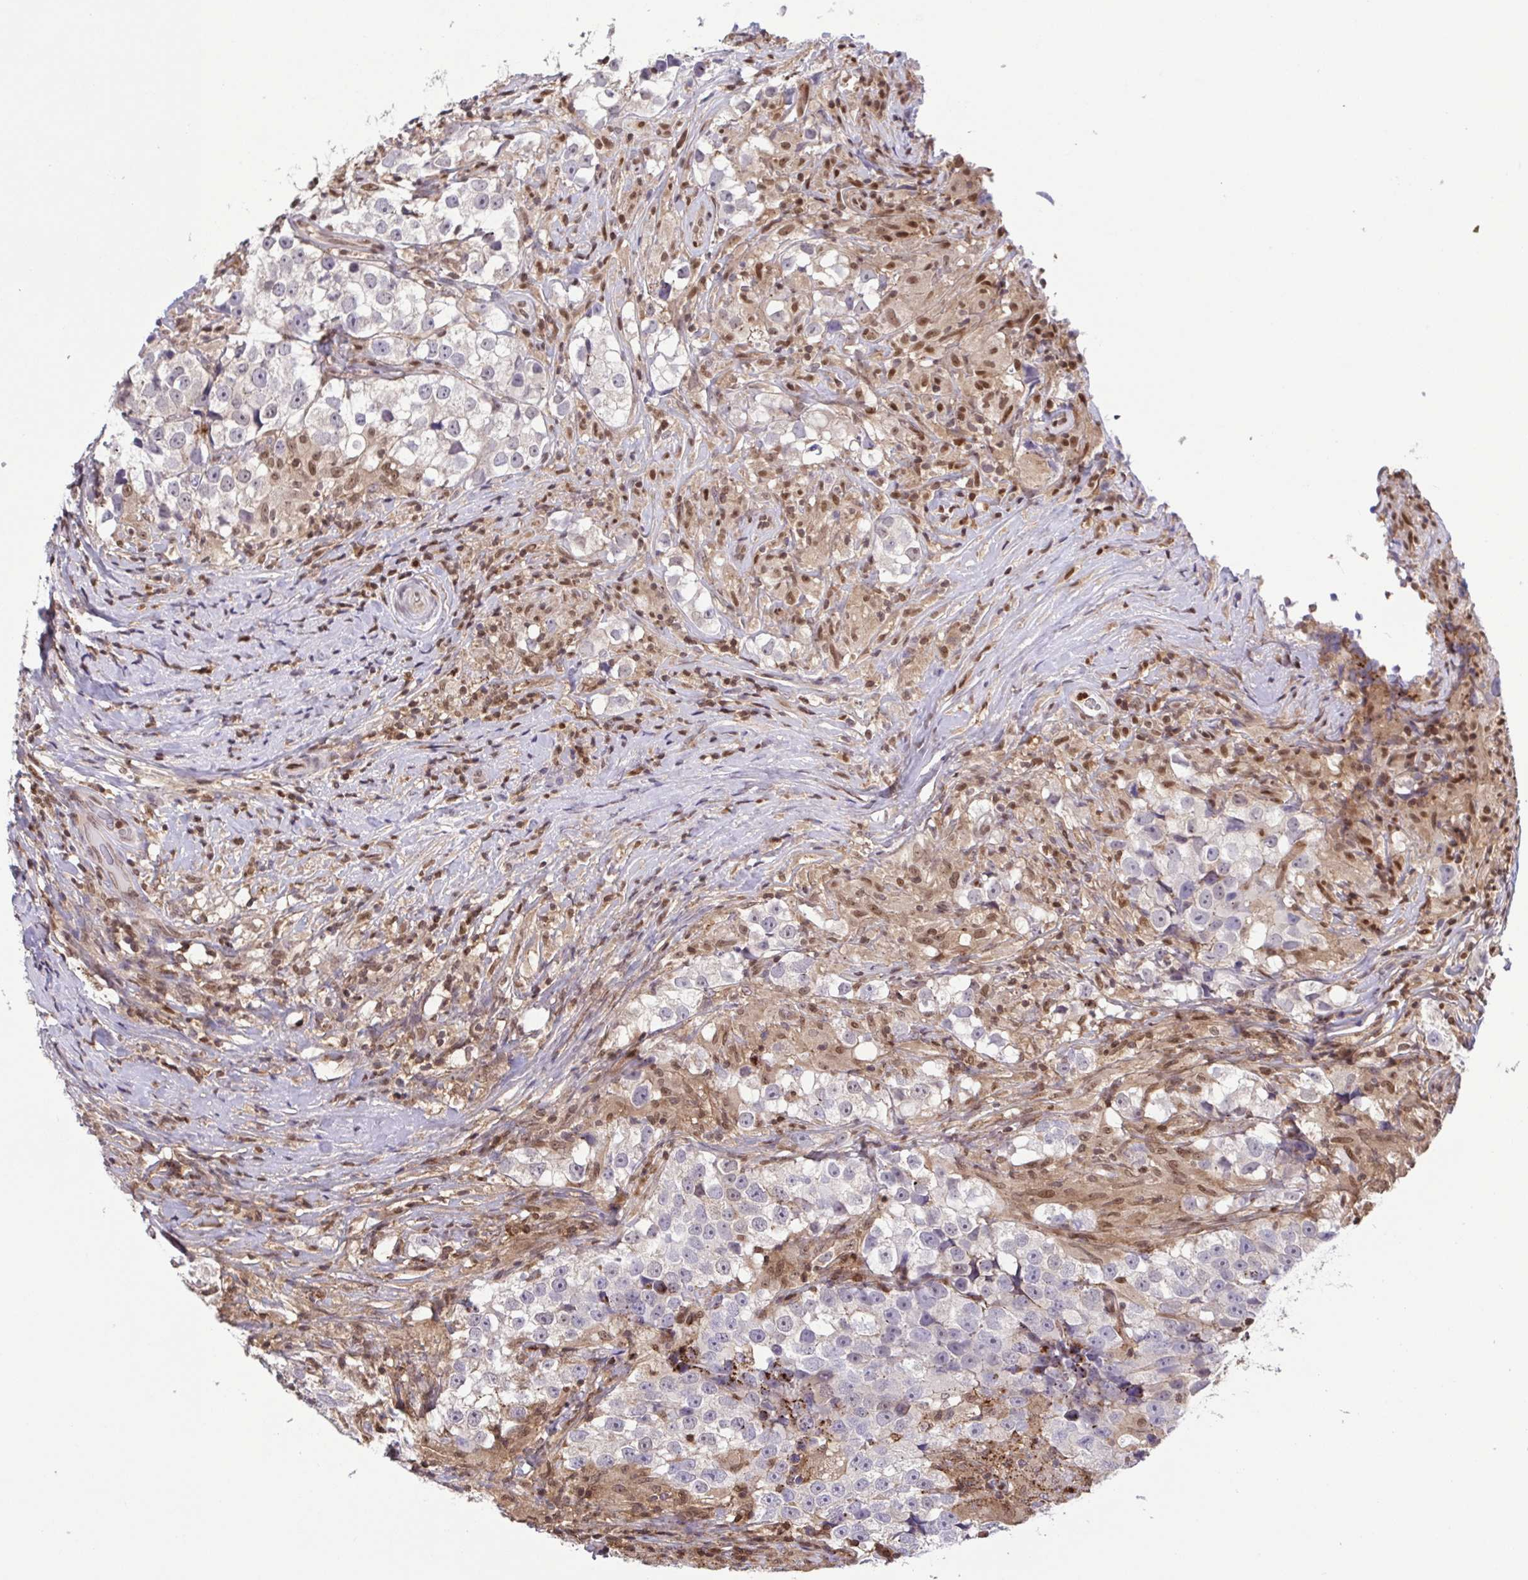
{"staining": {"intensity": "negative", "quantity": "none", "location": "none"}, "tissue": "testis cancer", "cell_type": "Tumor cells", "image_type": "cancer", "snomed": [{"axis": "morphology", "description": "Seminoma, NOS"}, {"axis": "topography", "description": "Testis"}], "caption": "Tumor cells are negative for brown protein staining in testis cancer (seminoma).", "gene": "CHMP1B", "patient": {"sex": "male", "age": 46}}